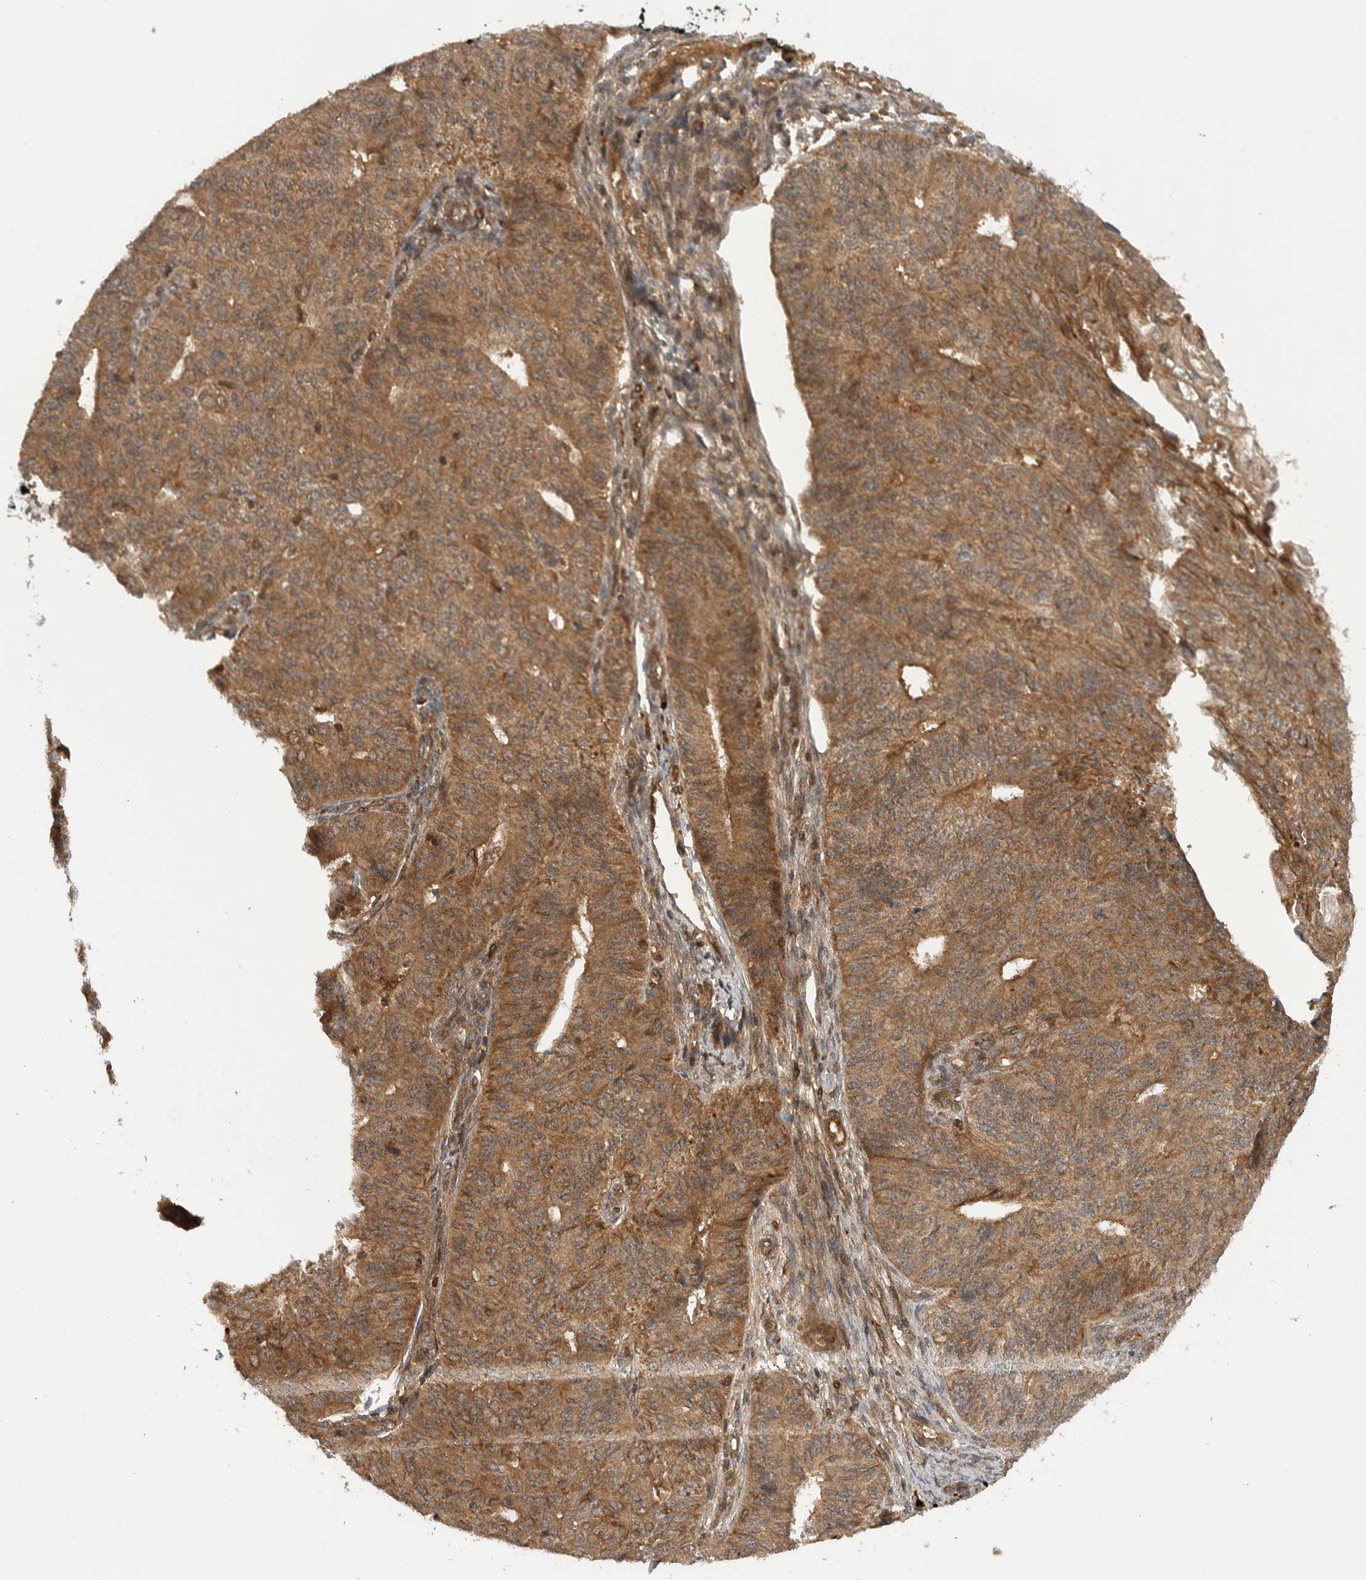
{"staining": {"intensity": "moderate", "quantity": ">75%", "location": "cytoplasmic/membranous"}, "tissue": "endometrial cancer", "cell_type": "Tumor cells", "image_type": "cancer", "snomed": [{"axis": "morphology", "description": "Adenocarcinoma, NOS"}, {"axis": "topography", "description": "Endometrium"}], "caption": "Tumor cells demonstrate medium levels of moderate cytoplasmic/membranous staining in about >75% of cells in human endometrial adenocarcinoma.", "gene": "PRDX4", "patient": {"sex": "female", "age": 32}}